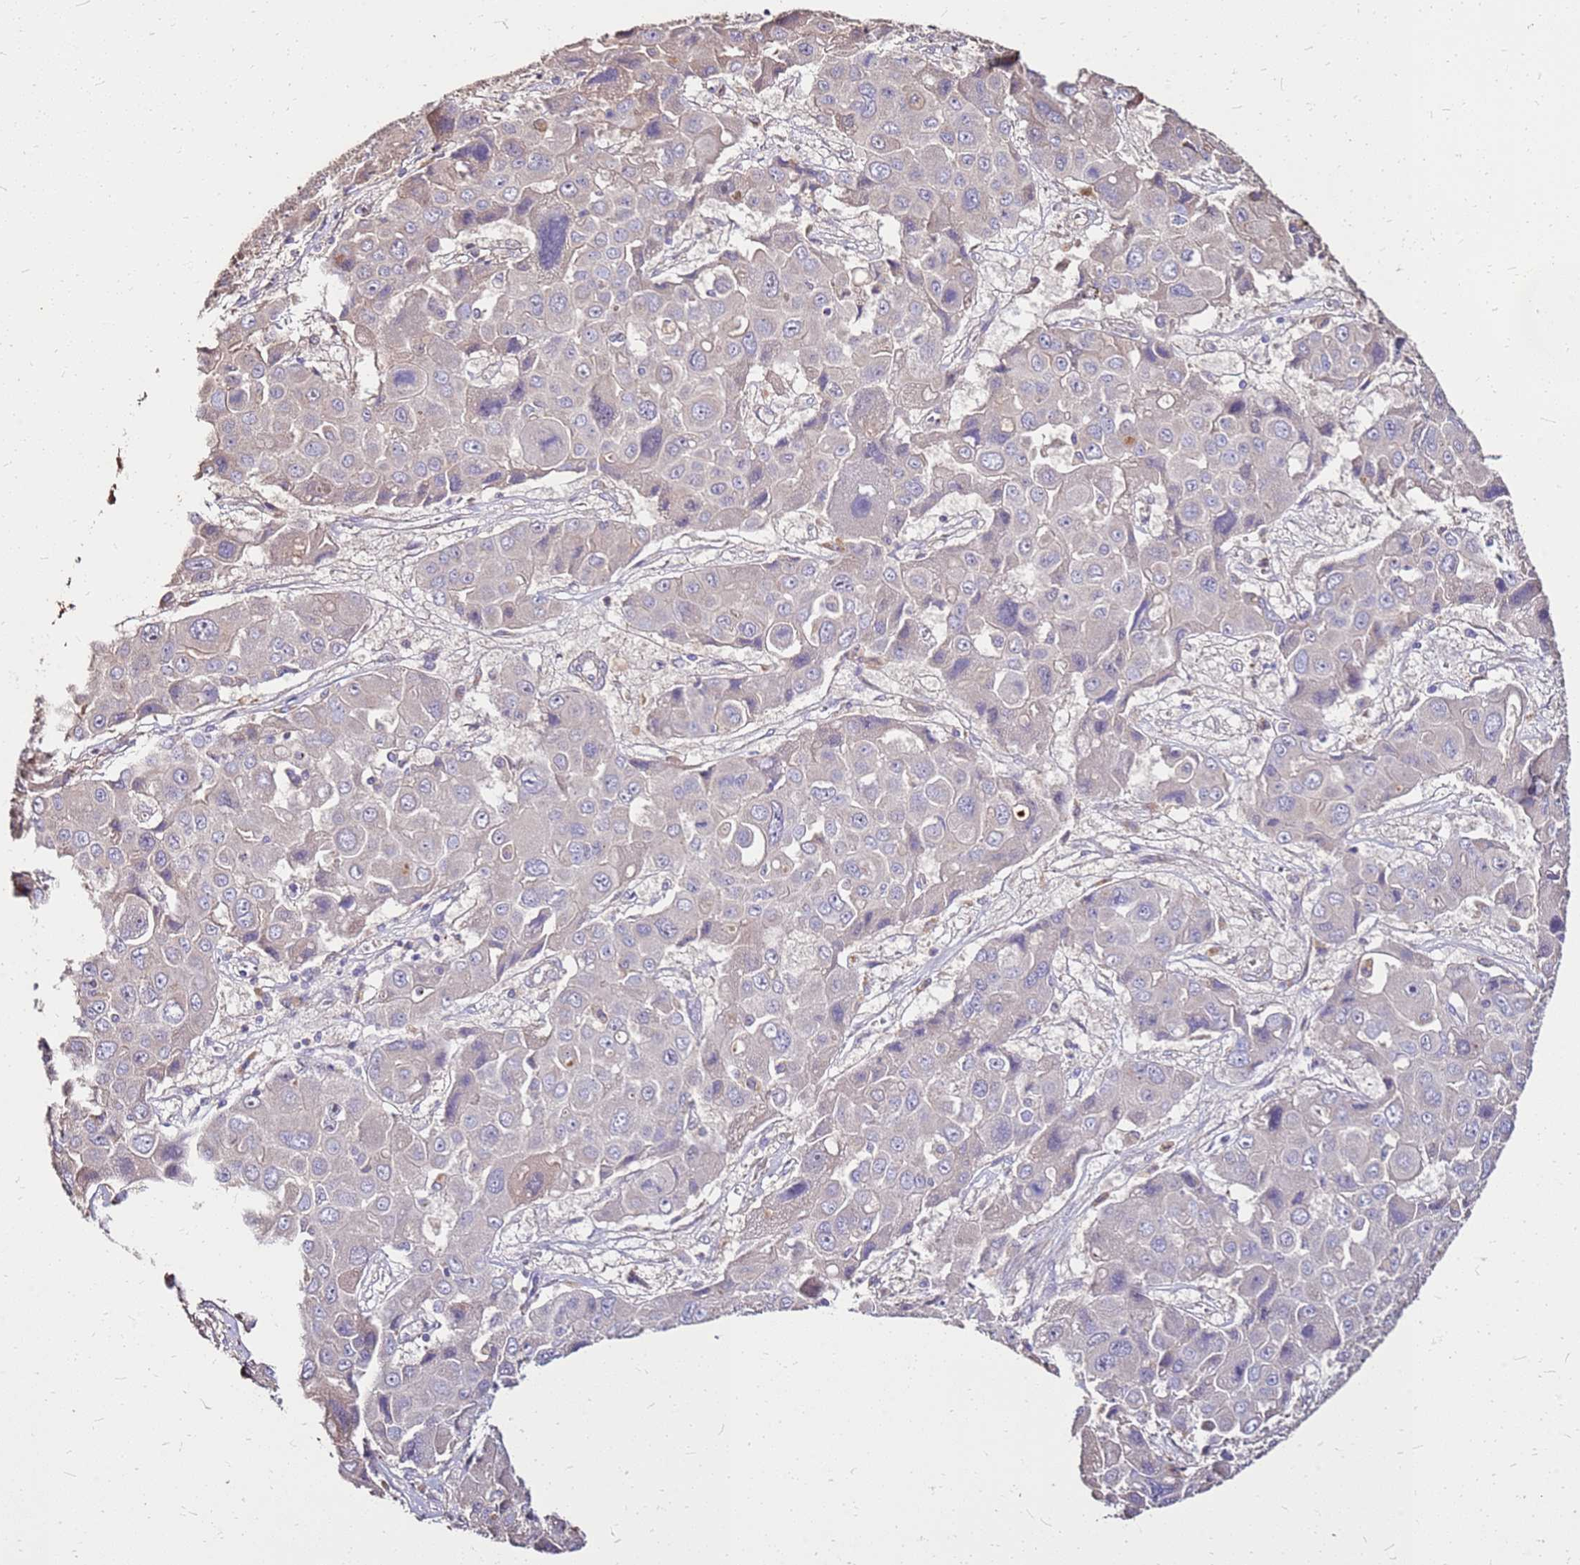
{"staining": {"intensity": "weak", "quantity": "<25%", "location": "cytoplasmic/membranous"}, "tissue": "liver cancer", "cell_type": "Tumor cells", "image_type": "cancer", "snomed": [{"axis": "morphology", "description": "Cholangiocarcinoma"}, {"axis": "topography", "description": "Liver"}], "caption": "The image demonstrates no staining of tumor cells in liver cancer. (DAB (3,3'-diaminobenzidine) immunohistochemistry with hematoxylin counter stain).", "gene": "EXD3", "patient": {"sex": "male", "age": 67}}